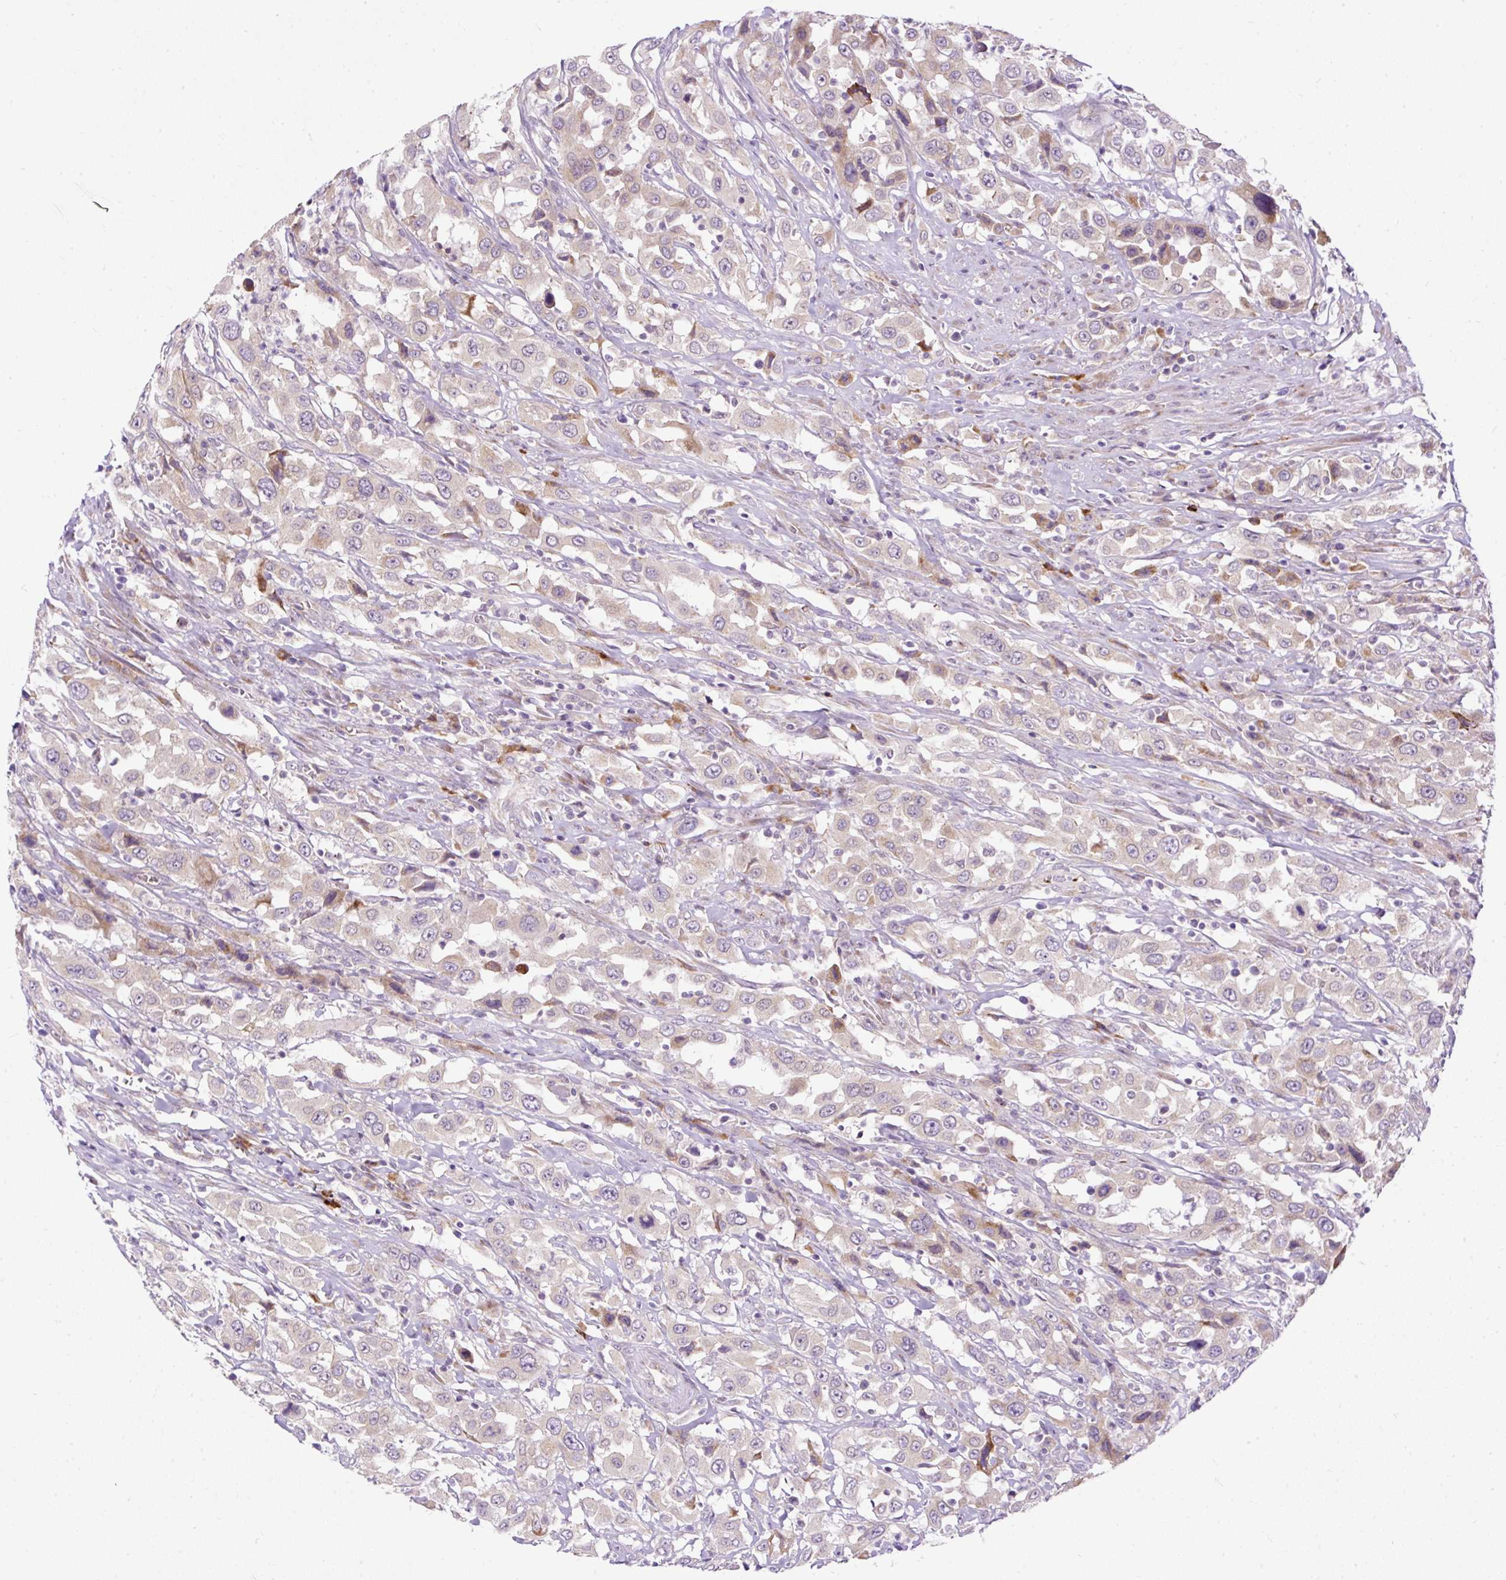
{"staining": {"intensity": "weak", "quantity": "<25%", "location": "cytoplasmic/membranous"}, "tissue": "urothelial cancer", "cell_type": "Tumor cells", "image_type": "cancer", "snomed": [{"axis": "morphology", "description": "Urothelial carcinoma, High grade"}, {"axis": "topography", "description": "Urinary bladder"}], "caption": "A high-resolution photomicrograph shows immunohistochemistry (IHC) staining of high-grade urothelial carcinoma, which exhibits no significant positivity in tumor cells. (Brightfield microscopy of DAB IHC at high magnification).", "gene": "FMC1", "patient": {"sex": "male", "age": 61}}